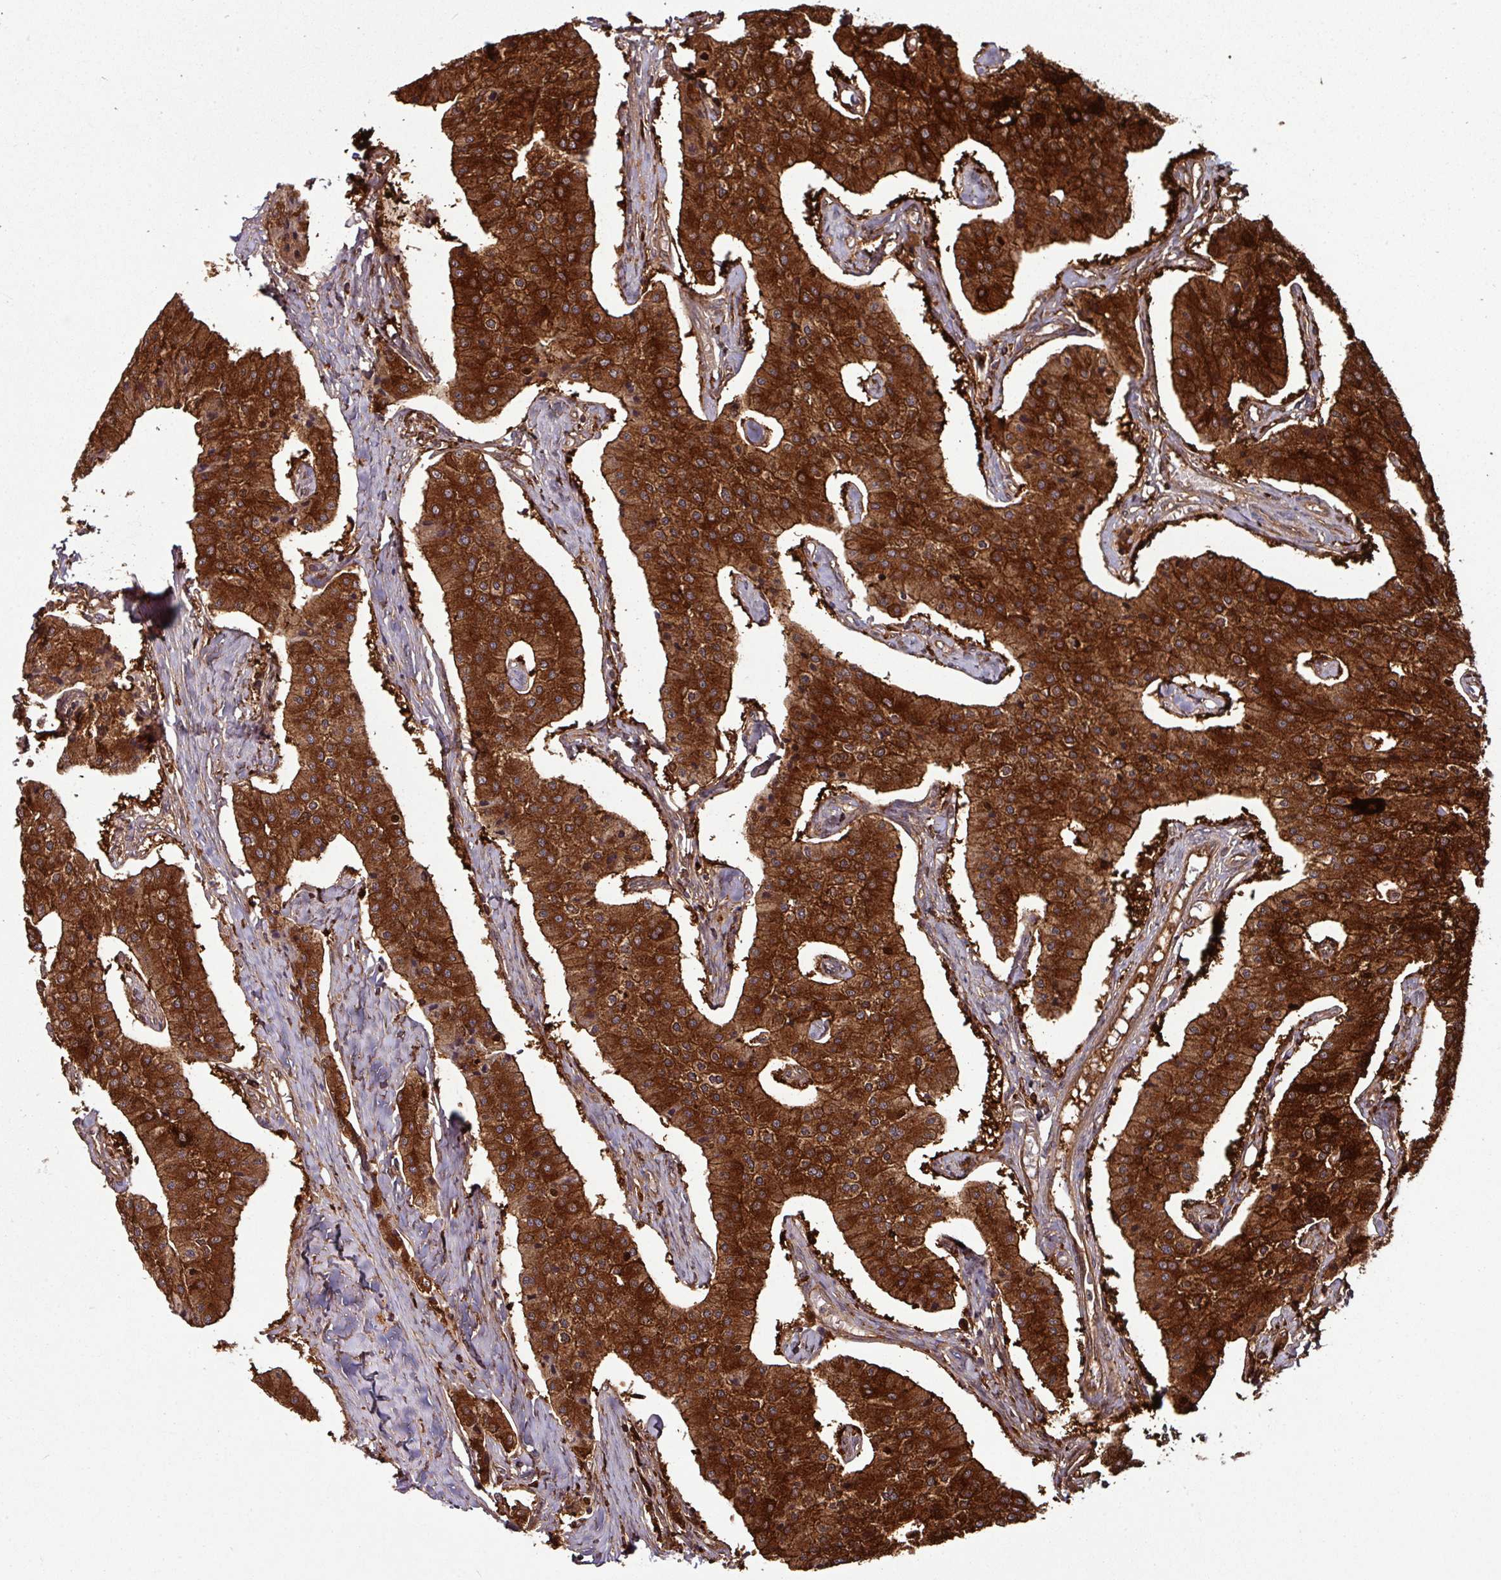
{"staining": {"intensity": "strong", "quantity": ">75%", "location": "cytoplasmic/membranous"}, "tissue": "carcinoid", "cell_type": "Tumor cells", "image_type": "cancer", "snomed": [{"axis": "morphology", "description": "Carcinoid, malignant, NOS"}, {"axis": "topography", "description": "Colon"}], "caption": "This photomicrograph exhibits malignant carcinoid stained with IHC to label a protein in brown. The cytoplasmic/membranous of tumor cells show strong positivity for the protein. Nuclei are counter-stained blue.", "gene": "GNPDA1", "patient": {"sex": "female", "age": 52}}